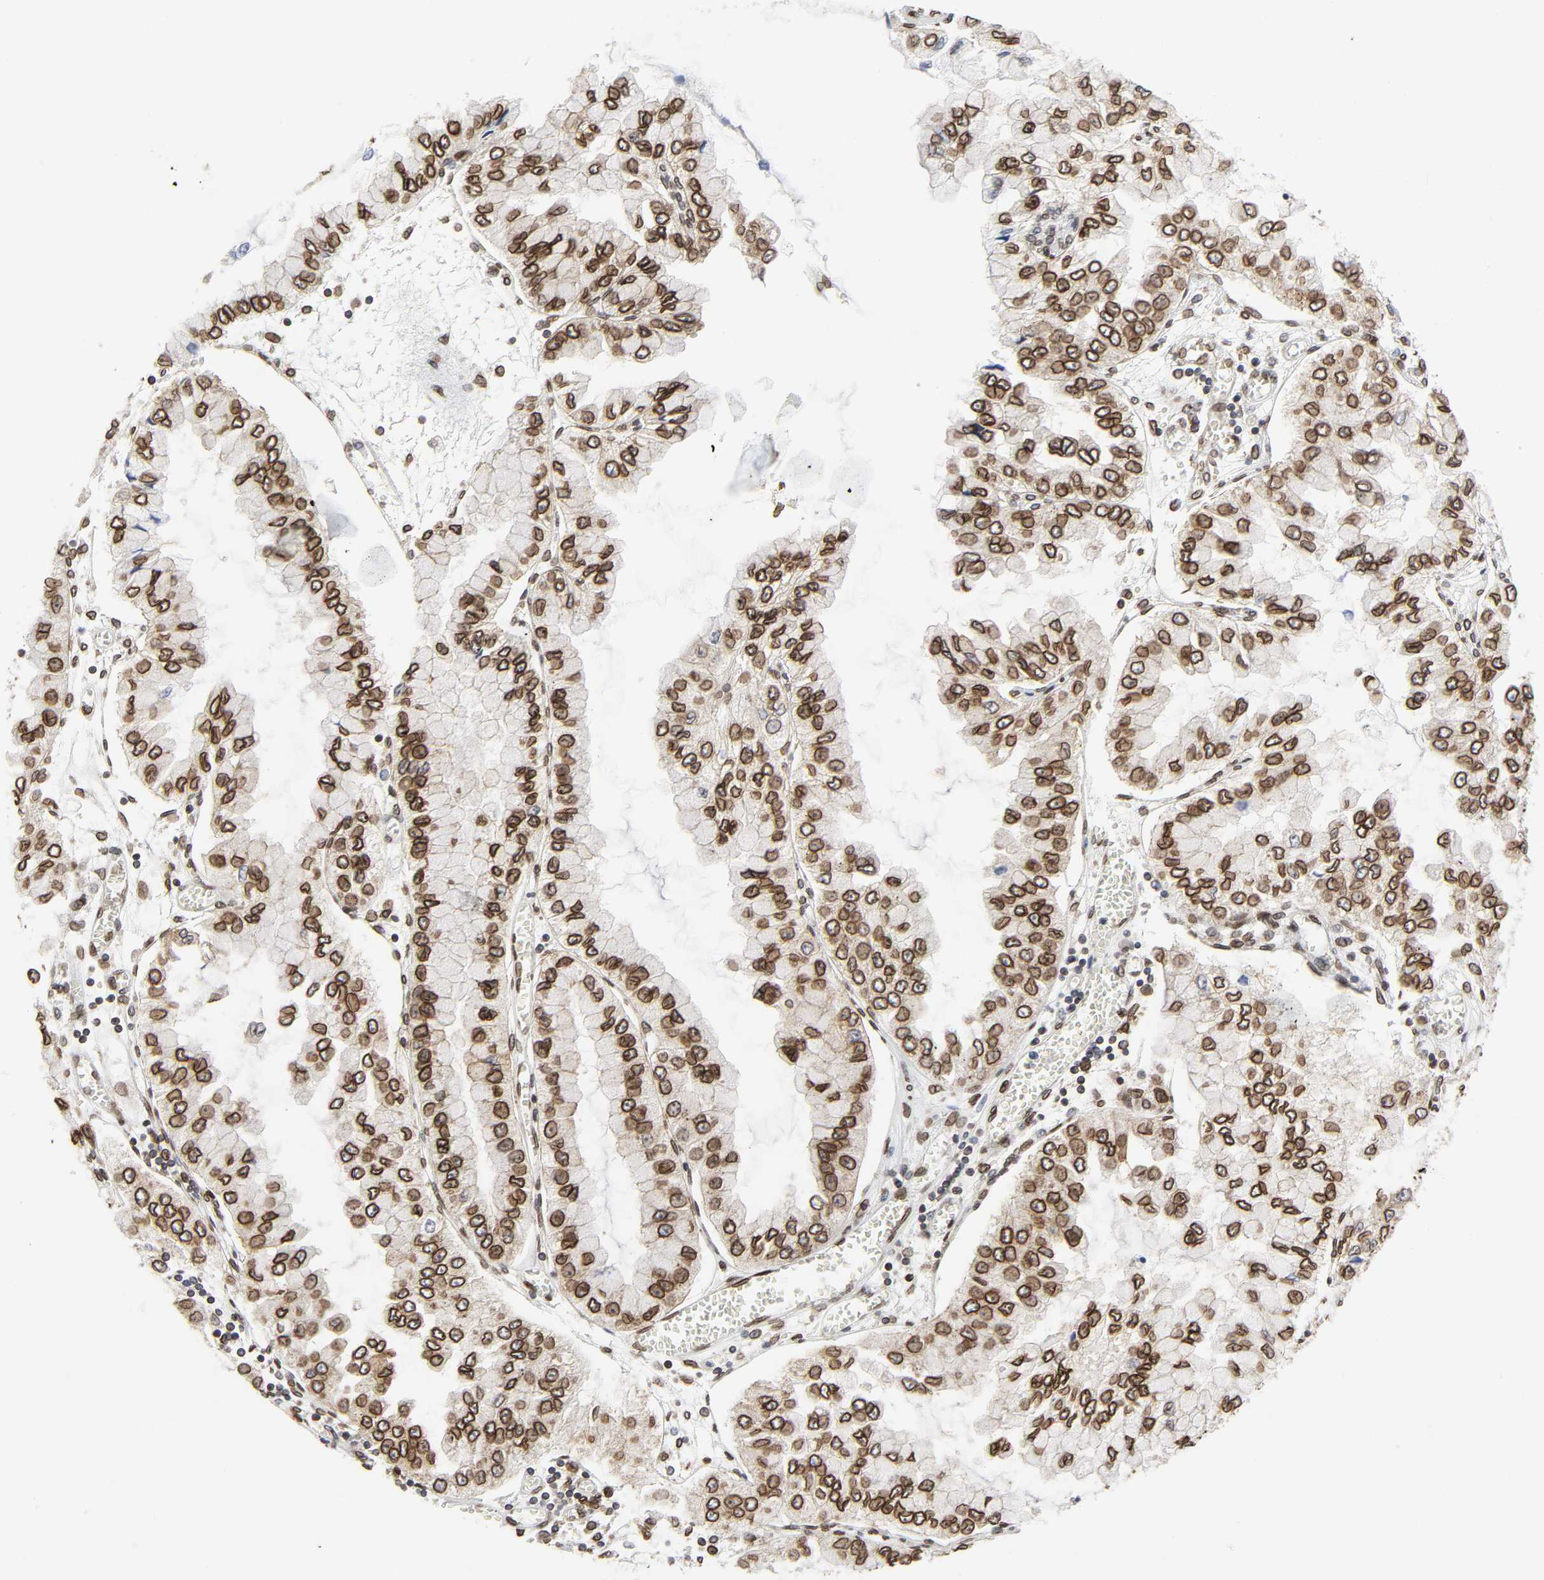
{"staining": {"intensity": "strong", "quantity": ">75%", "location": "cytoplasmic/membranous,nuclear"}, "tissue": "liver cancer", "cell_type": "Tumor cells", "image_type": "cancer", "snomed": [{"axis": "morphology", "description": "Cholangiocarcinoma"}, {"axis": "topography", "description": "Liver"}], "caption": "Human liver cancer stained for a protein (brown) exhibits strong cytoplasmic/membranous and nuclear positive staining in approximately >75% of tumor cells.", "gene": "RANGAP1", "patient": {"sex": "female", "age": 79}}